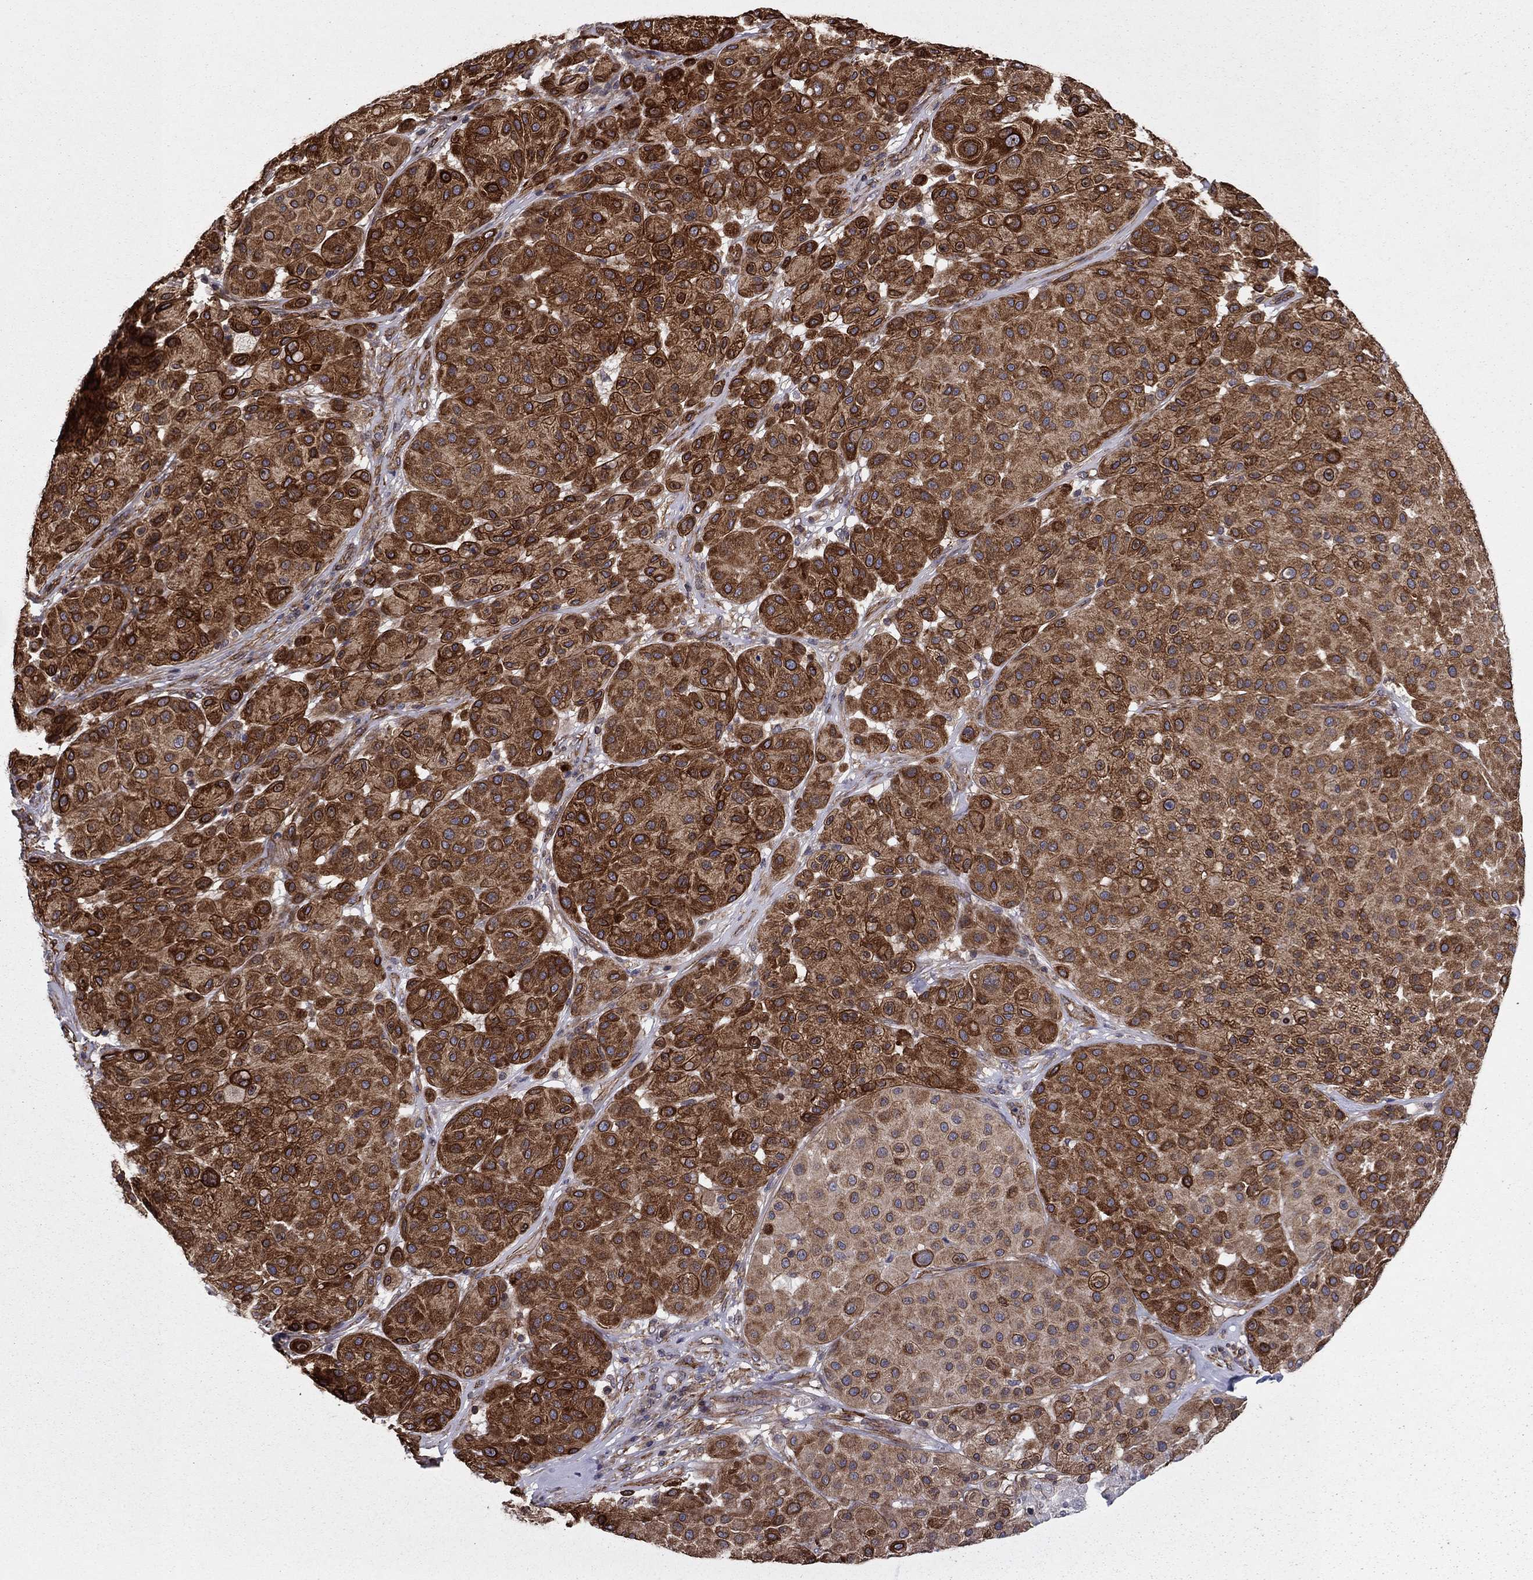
{"staining": {"intensity": "strong", "quantity": "25%-75%", "location": "cytoplasmic/membranous"}, "tissue": "melanoma", "cell_type": "Tumor cells", "image_type": "cancer", "snomed": [{"axis": "morphology", "description": "Malignant melanoma, Metastatic site"}, {"axis": "topography", "description": "Smooth muscle"}], "caption": "Tumor cells show high levels of strong cytoplasmic/membranous positivity in about 25%-75% of cells in human melanoma.", "gene": "SHMT1", "patient": {"sex": "male", "age": 41}}